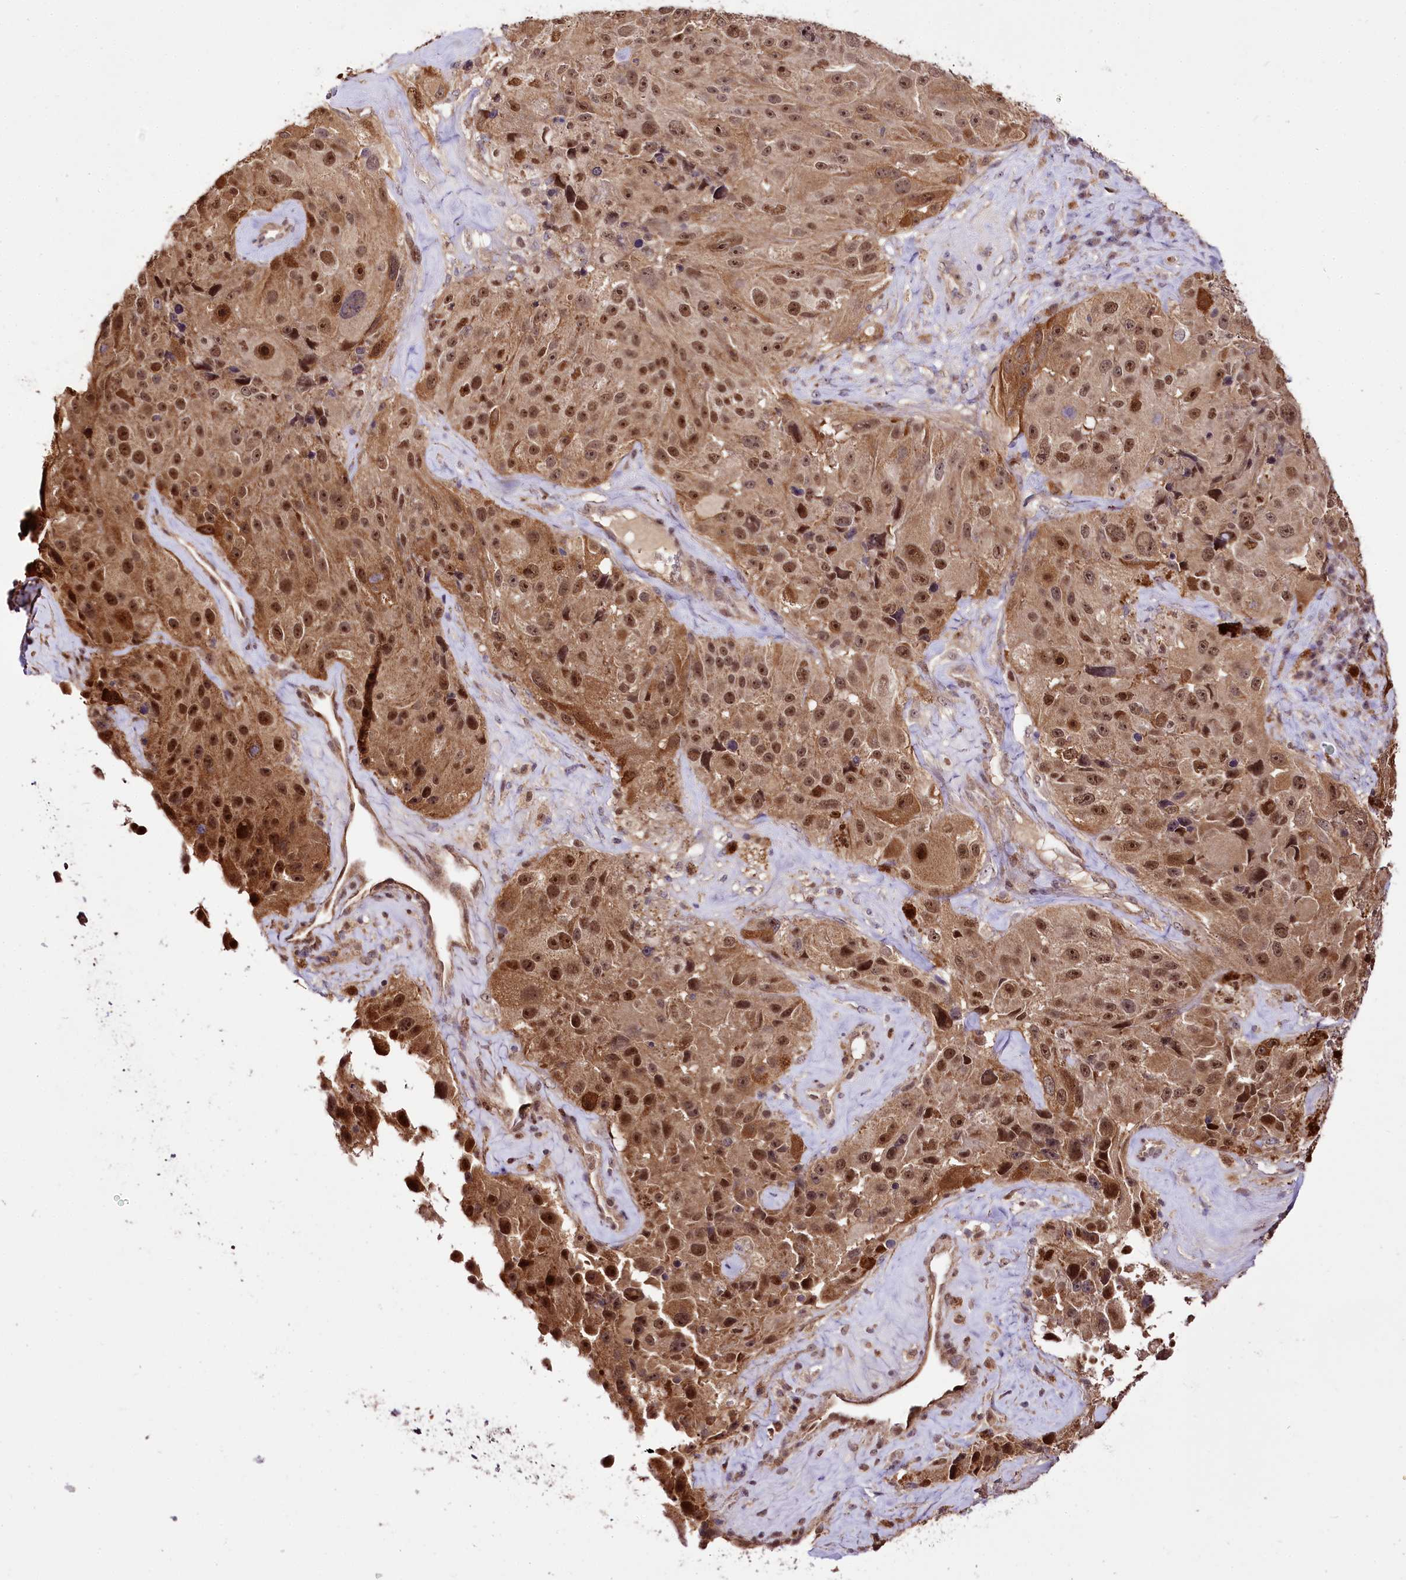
{"staining": {"intensity": "moderate", "quantity": ">75%", "location": "cytoplasmic/membranous,nuclear"}, "tissue": "melanoma", "cell_type": "Tumor cells", "image_type": "cancer", "snomed": [{"axis": "morphology", "description": "Malignant melanoma, Metastatic site"}, {"axis": "topography", "description": "Lymph node"}], "caption": "A histopathology image showing moderate cytoplasmic/membranous and nuclear staining in approximately >75% of tumor cells in melanoma, as visualized by brown immunohistochemical staining.", "gene": "GNL3L", "patient": {"sex": "male", "age": 62}}